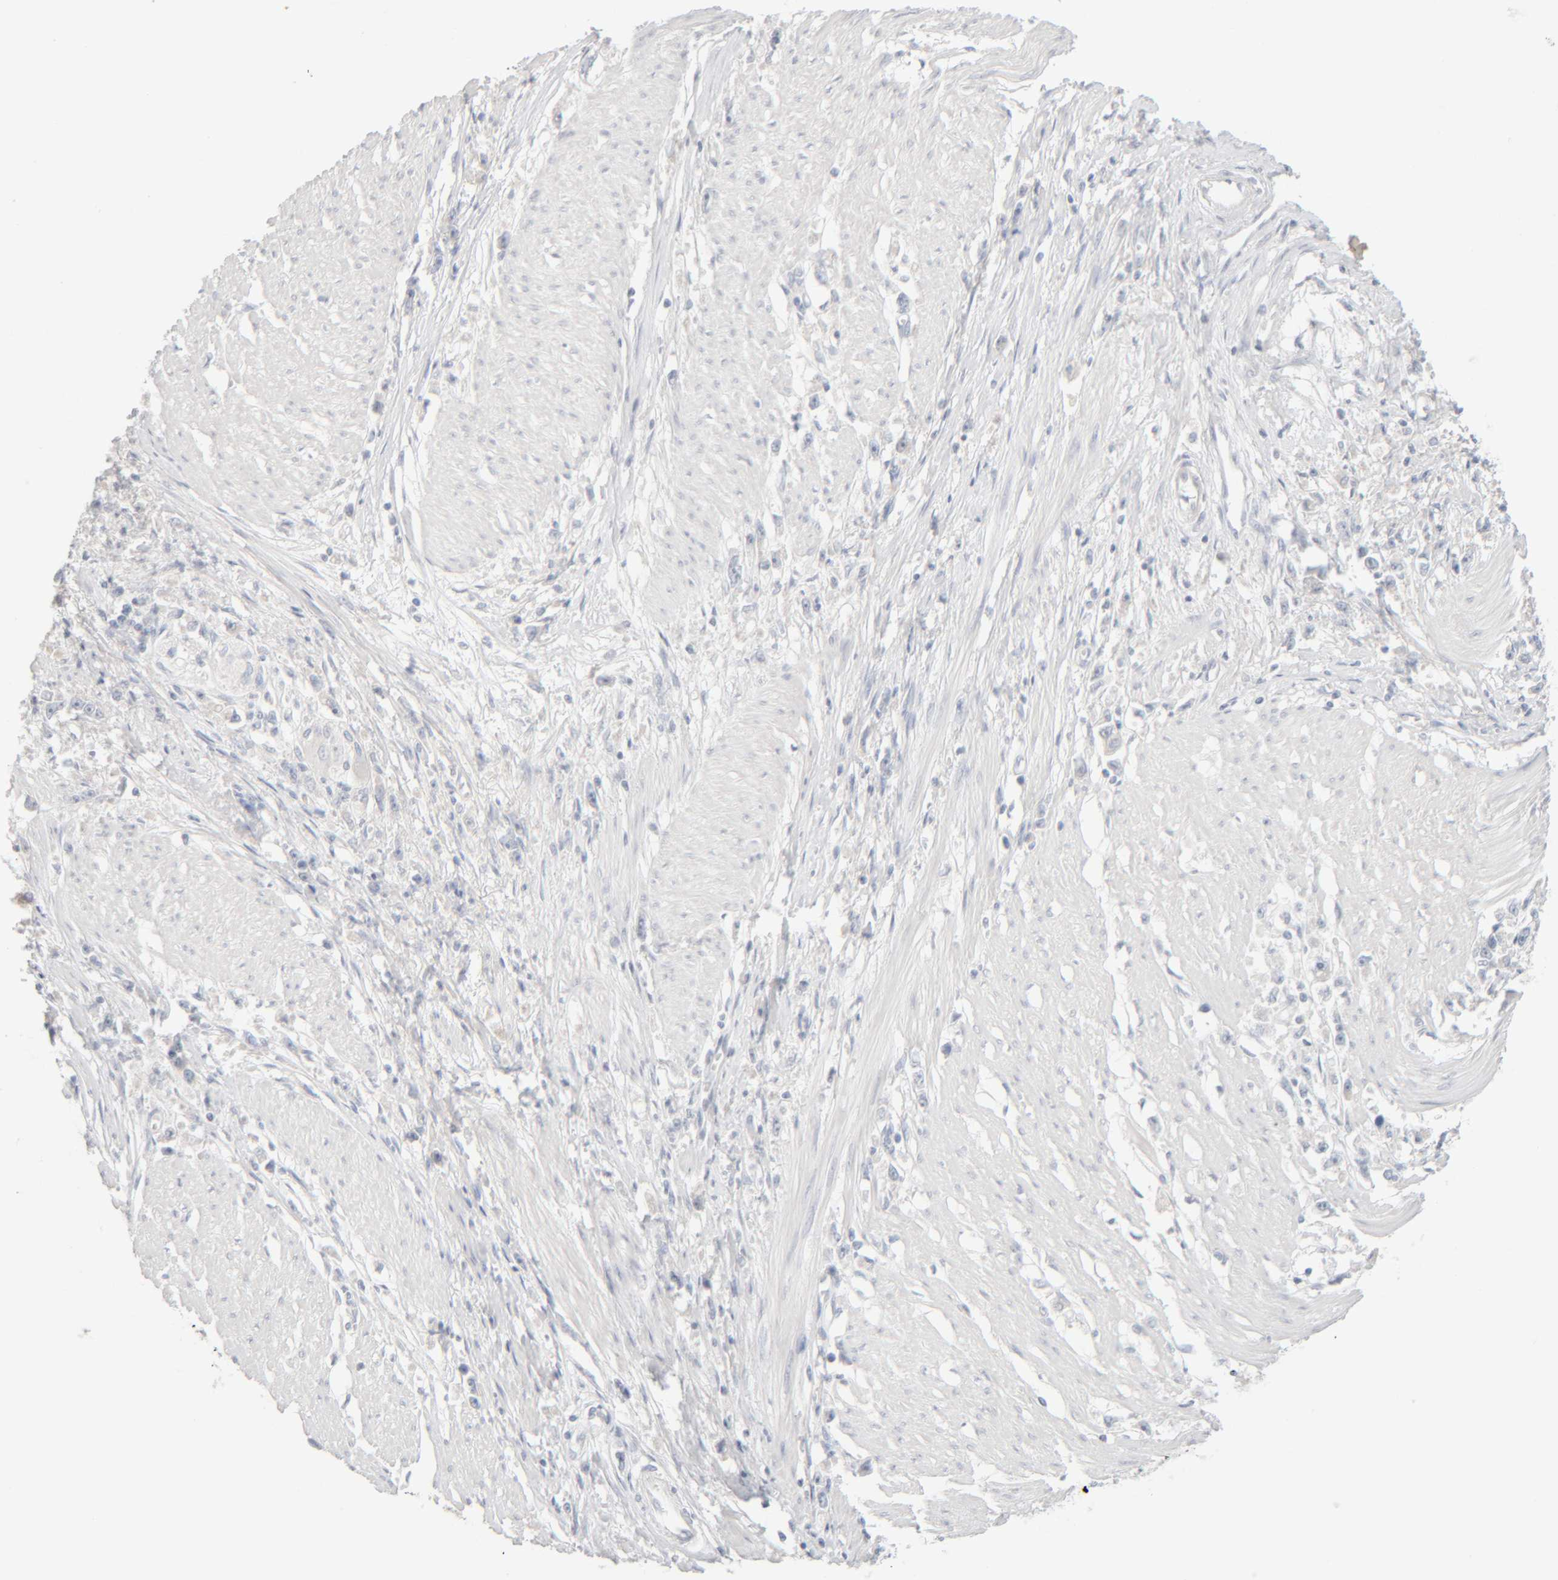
{"staining": {"intensity": "negative", "quantity": "none", "location": "none"}, "tissue": "stomach cancer", "cell_type": "Tumor cells", "image_type": "cancer", "snomed": [{"axis": "morphology", "description": "Adenocarcinoma, NOS"}, {"axis": "topography", "description": "Stomach"}], "caption": "Stomach cancer (adenocarcinoma) stained for a protein using IHC exhibits no expression tumor cells.", "gene": "RIDA", "patient": {"sex": "female", "age": 59}}